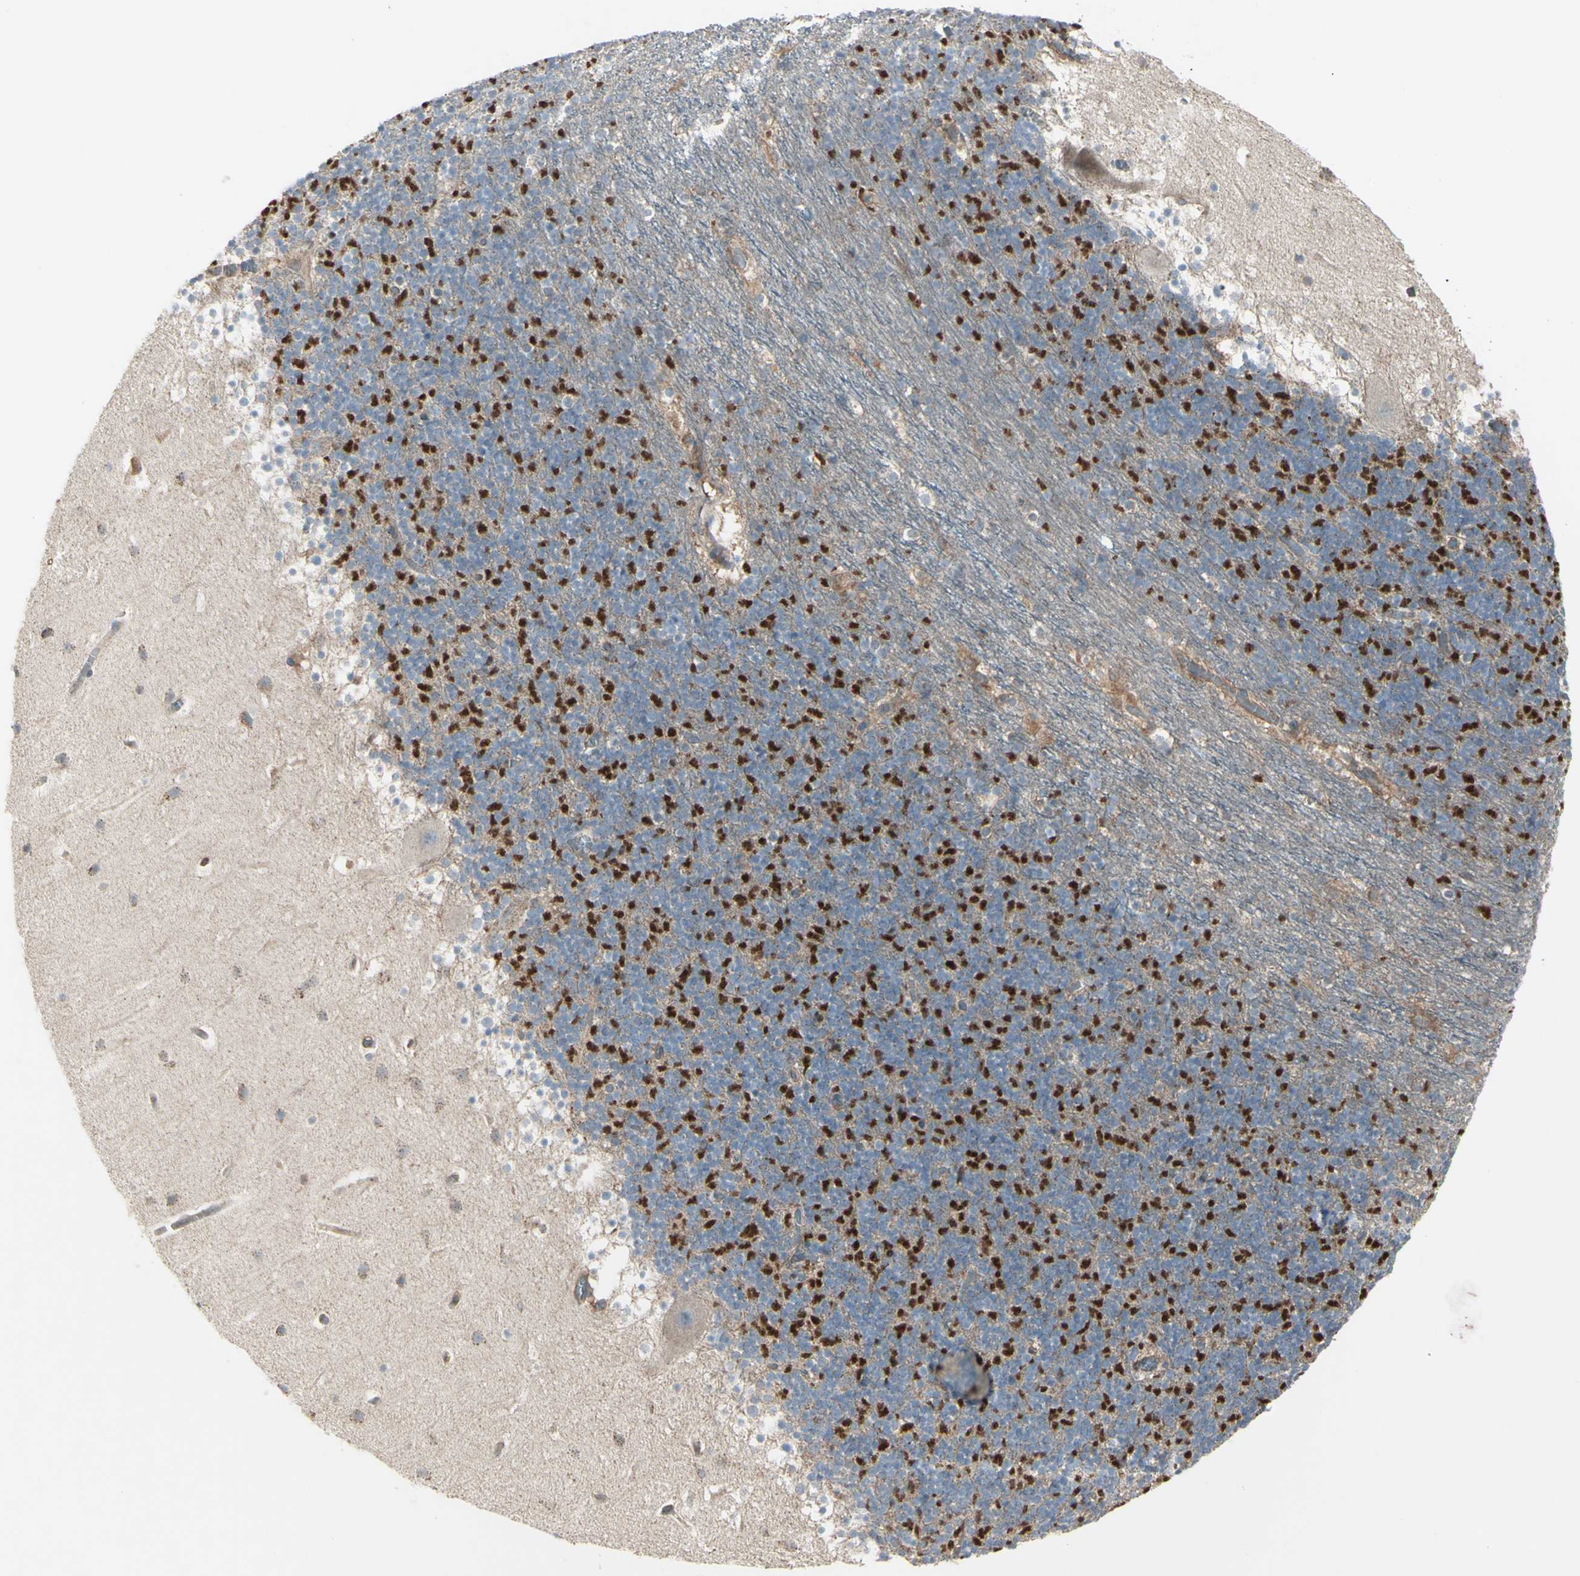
{"staining": {"intensity": "negative", "quantity": "none", "location": "none"}, "tissue": "cerebellum", "cell_type": "Cells in granular layer", "image_type": "normal", "snomed": [{"axis": "morphology", "description": "Normal tissue, NOS"}, {"axis": "topography", "description": "Cerebellum"}], "caption": "An IHC micrograph of unremarkable cerebellum is shown. There is no staining in cells in granular layer of cerebellum.", "gene": "IGSF9B", "patient": {"sex": "male", "age": 45}}